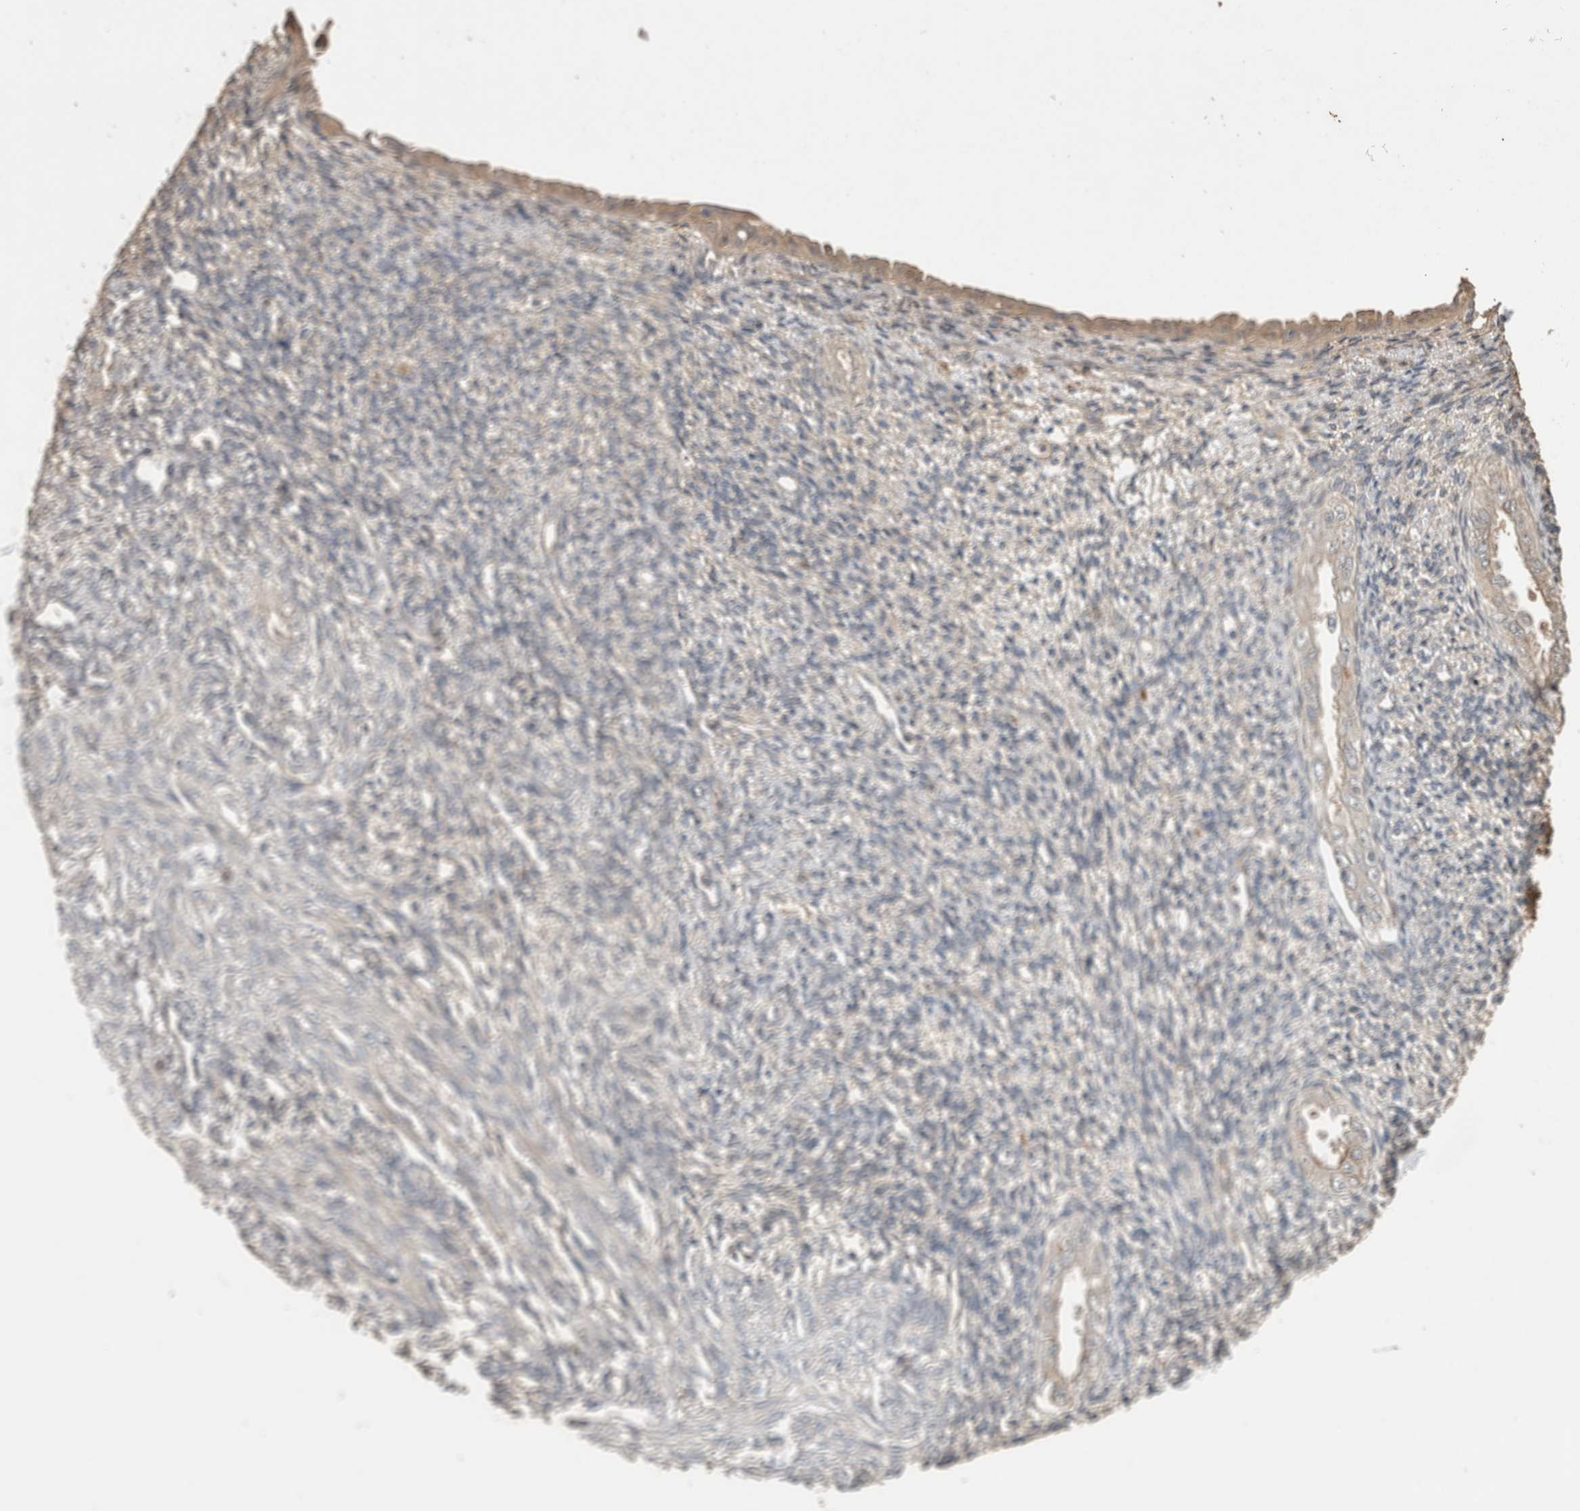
{"staining": {"intensity": "negative", "quantity": "none", "location": "none"}, "tissue": "endometrium", "cell_type": "Cells in endometrial stroma", "image_type": "normal", "snomed": [{"axis": "morphology", "description": "Normal tissue, NOS"}, {"axis": "topography", "description": "Endometrium"}], "caption": "IHC of normal human endometrium reveals no positivity in cells in endometrial stroma.", "gene": "RHPN1", "patient": {"sex": "female", "age": 66}}